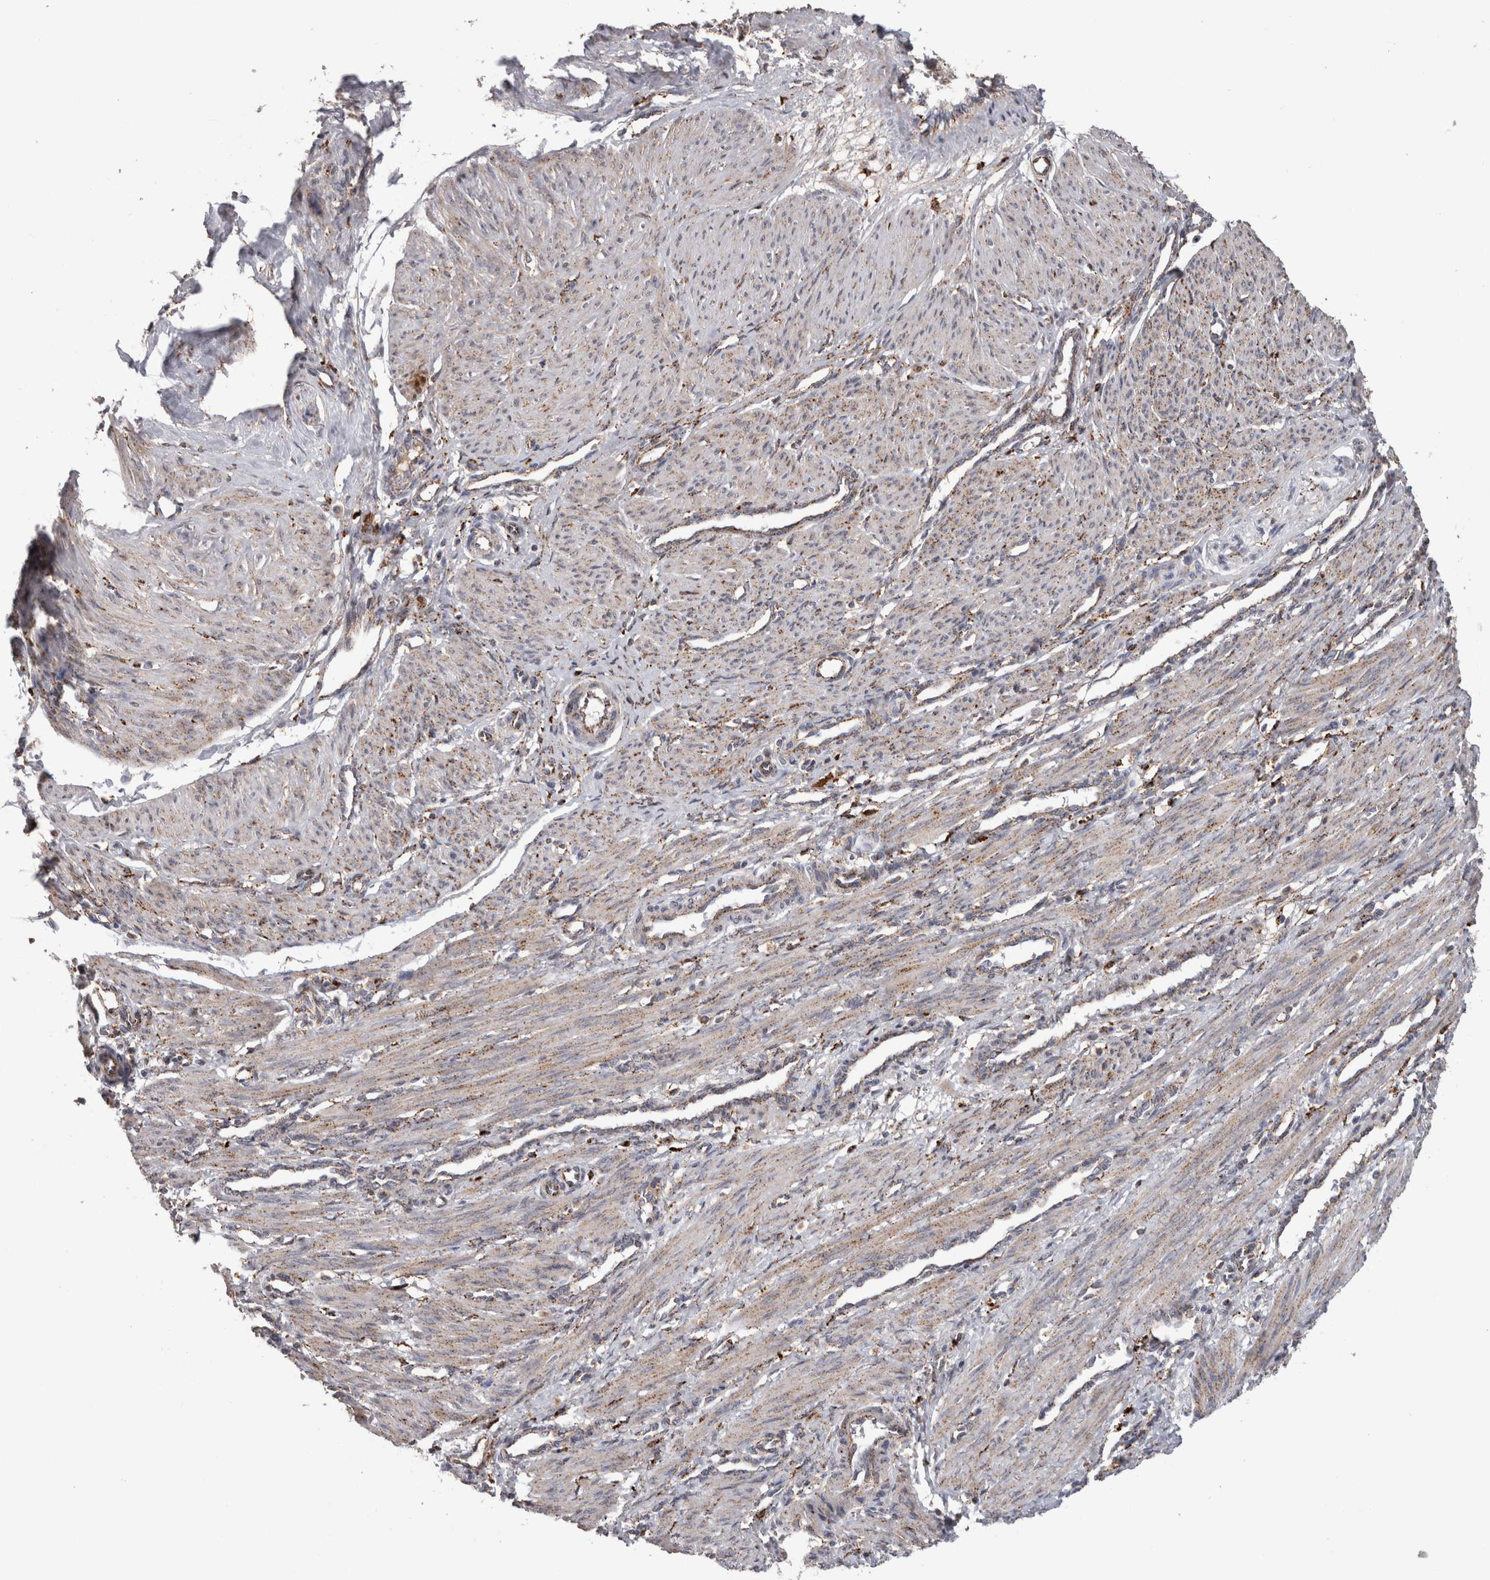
{"staining": {"intensity": "weak", "quantity": "25%-75%", "location": "cytoplasmic/membranous"}, "tissue": "smooth muscle", "cell_type": "Smooth muscle cells", "image_type": "normal", "snomed": [{"axis": "morphology", "description": "Normal tissue, NOS"}, {"axis": "topography", "description": "Endometrium"}], "caption": "An IHC micrograph of benign tissue is shown. Protein staining in brown labels weak cytoplasmic/membranous positivity in smooth muscle within smooth muscle cells. (IHC, brightfield microscopy, high magnification).", "gene": "CTSZ", "patient": {"sex": "female", "age": 33}}